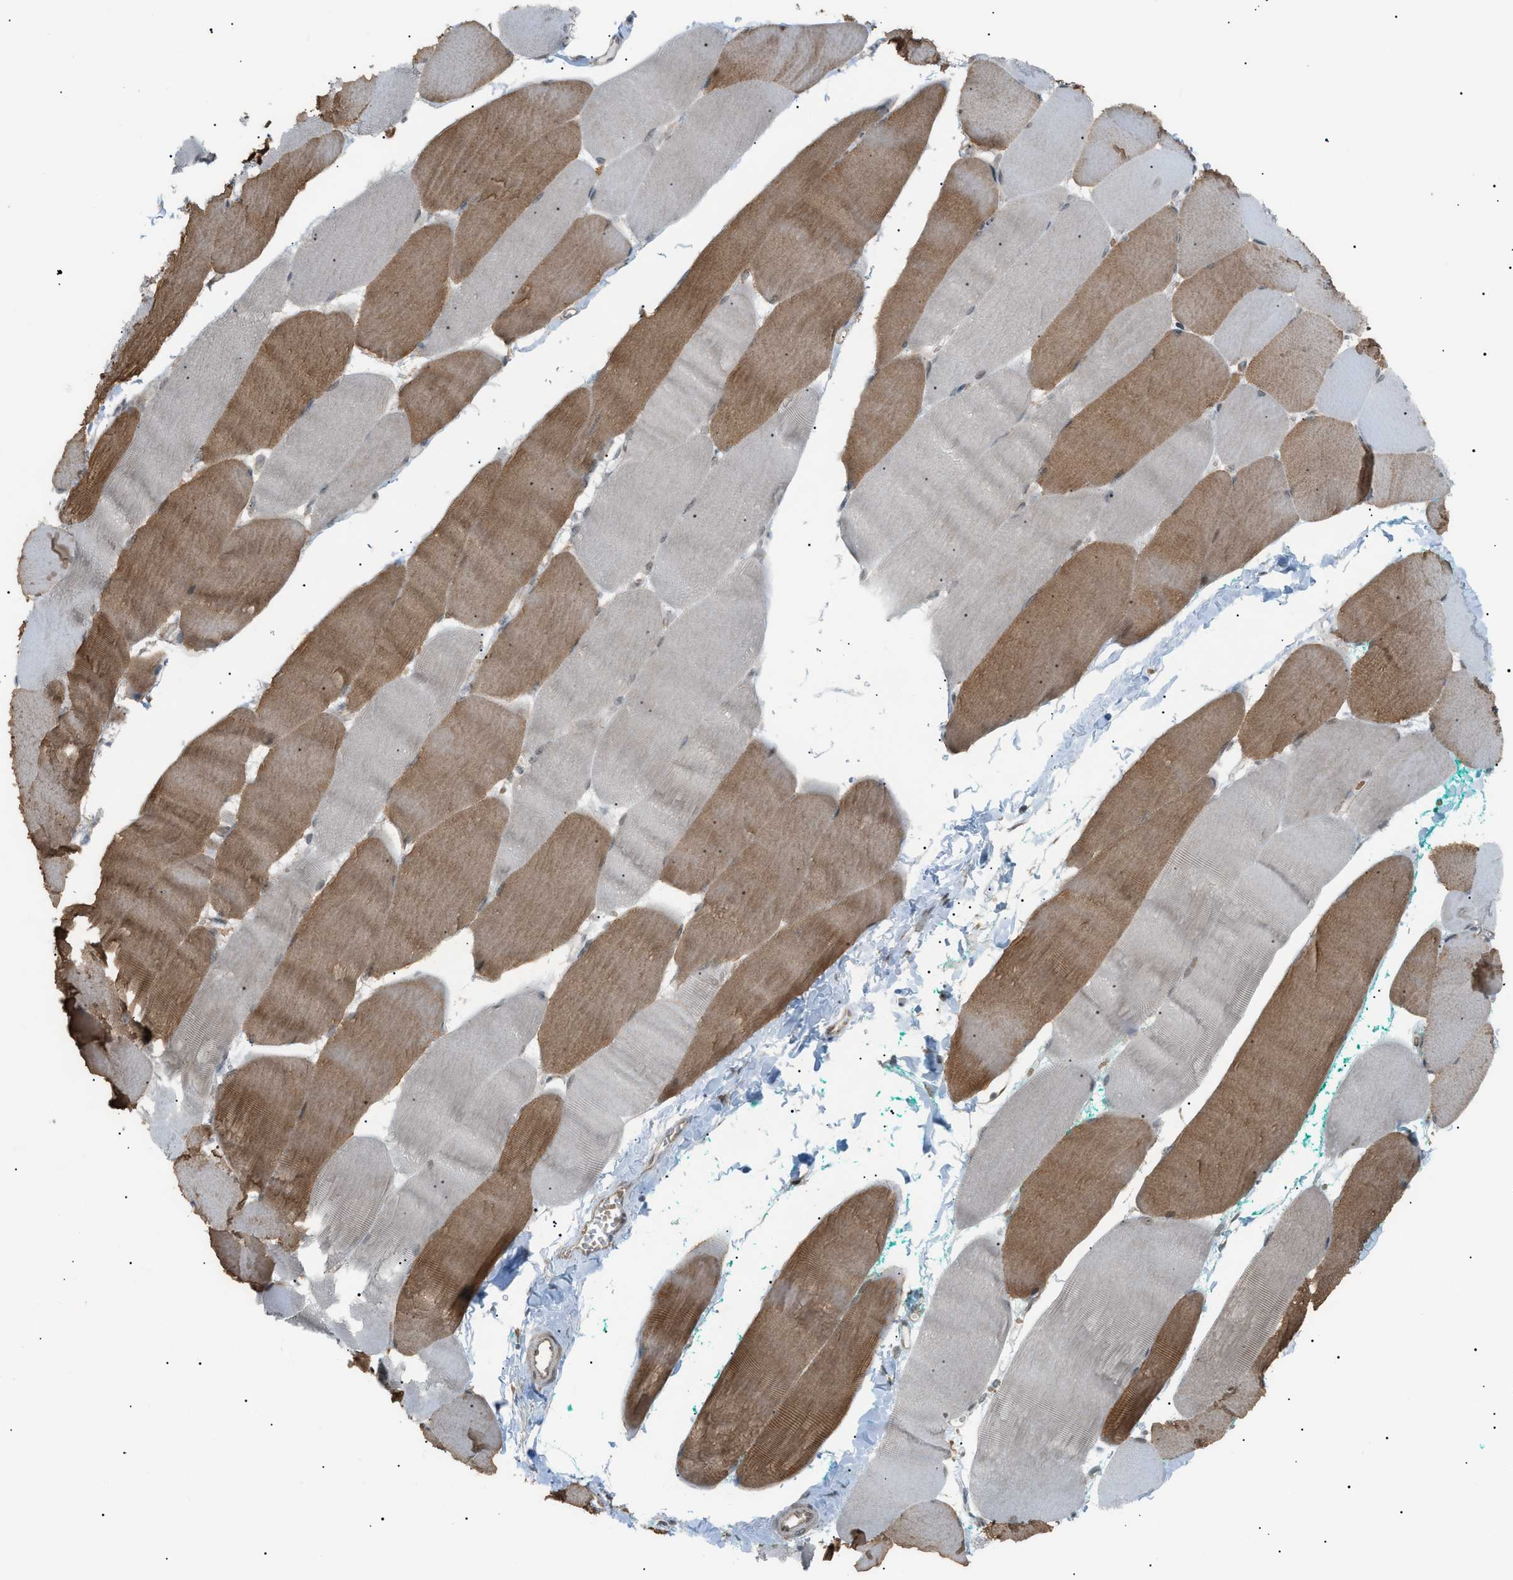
{"staining": {"intensity": "moderate", "quantity": "25%-75%", "location": "cytoplasmic/membranous"}, "tissue": "skeletal muscle", "cell_type": "Myocytes", "image_type": "normal", "snomed": [{"axis": "morphology", "description": "Normal tissue, NOS"}, {"axis": "morphology", "description": "Squamous cell carcinoma, NOS"}, {"axis": "topography", "description": "Skeletal muscle"}], "caption": "Normal skeletal muscle was stained to show a protein in brown. There is medium levels of moderate cytoplasmic/membranous expression in approximately 25%-75% of myocytes.", "gene": "LPIN2", "patient": {"sex": "male", "age": 51}}